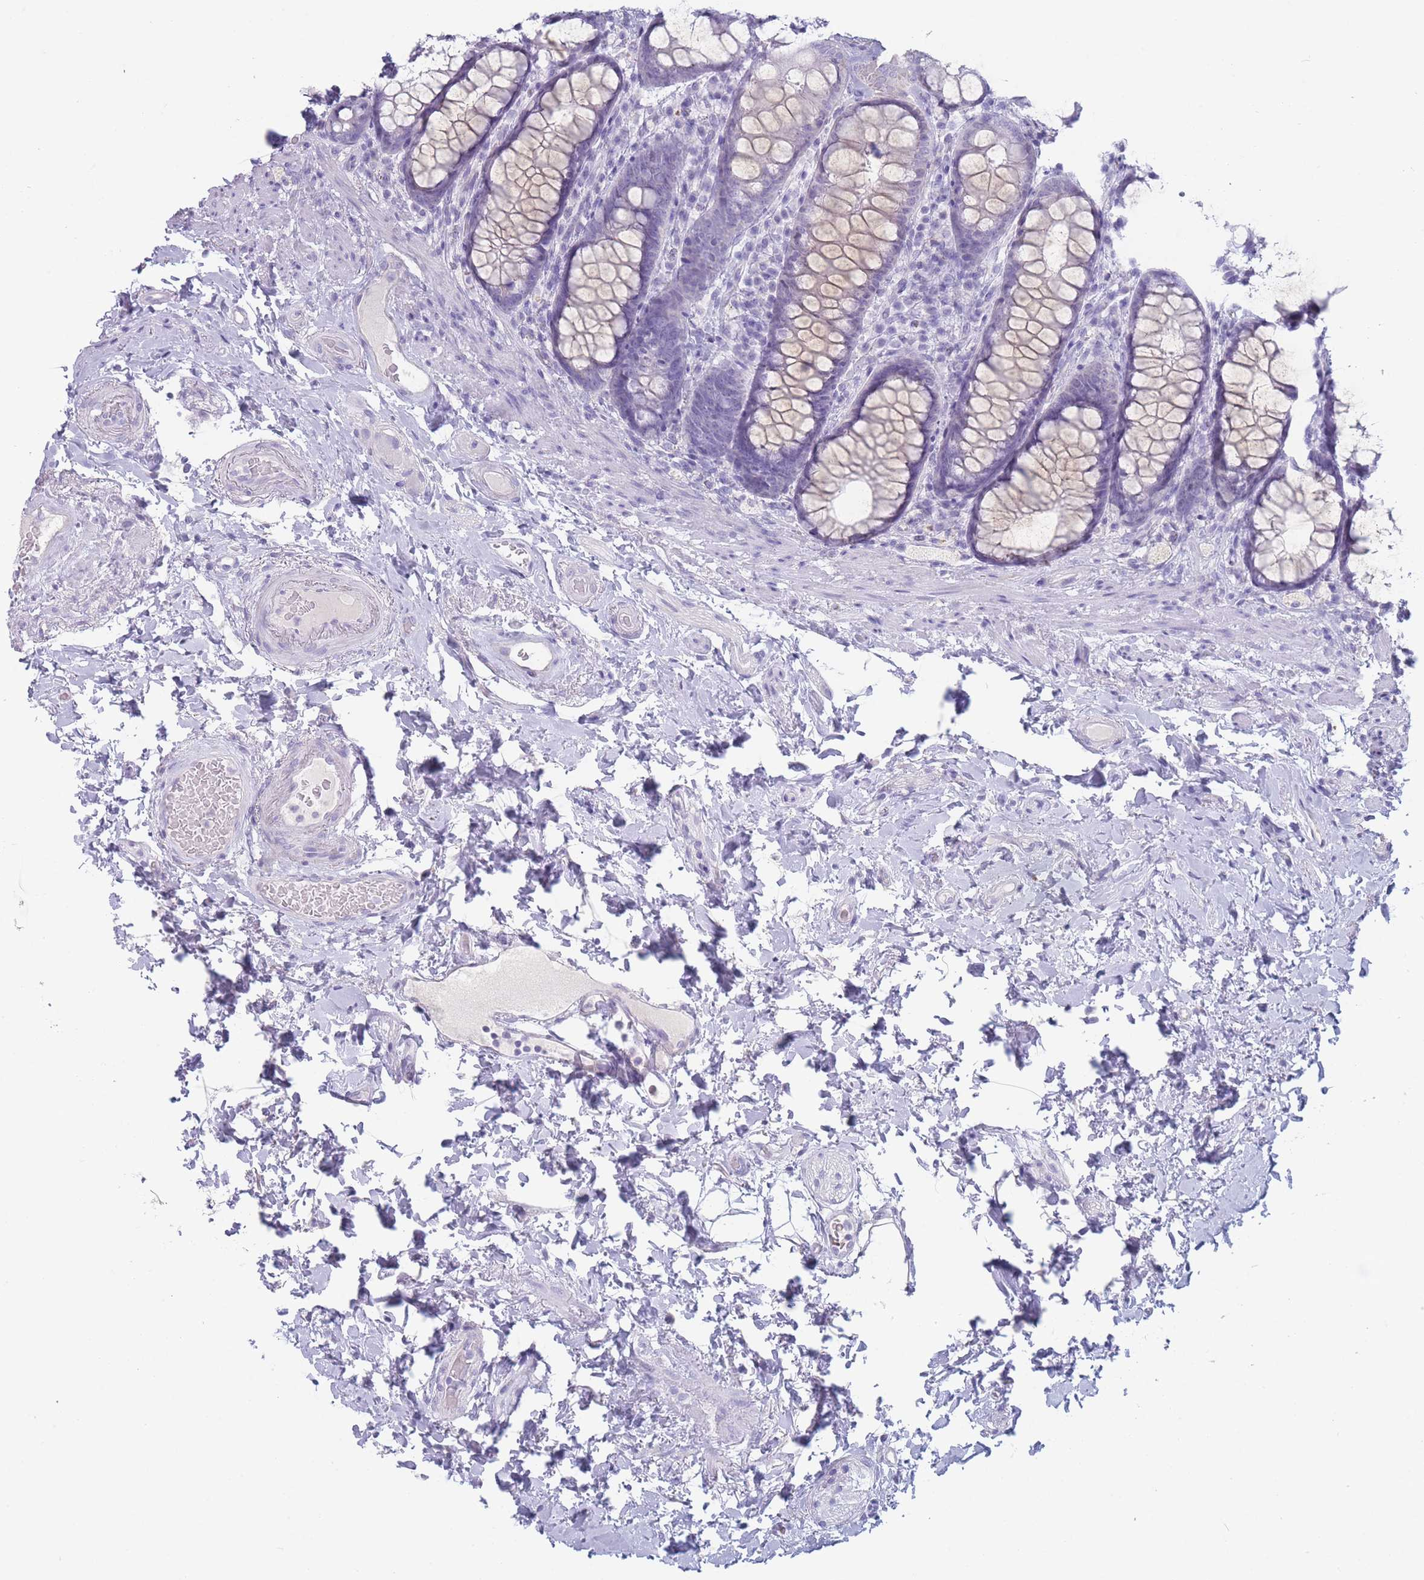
{"staining": {"intensity": "negative", "quantity": "none", "location": "none"}, "tissue": "rectum", "cell_type": "Glandular cells", "image_type": "normal", "snomed": [{"axis": "morphology", "description": "Normal tissue, NOS"}, {"axis": "topography", "description": "Rectum"}], "caption": "Immunohistochemistry (IHC) image of normal rectum: rectum stained with DAB (3,3'-diaminobenzidine) reveals no significant protein staining in glandular cells. (DAB immunohistochemistry, high magnification).", "gene": "GPR12", "patient": {"sex": "male", "age": 83}}